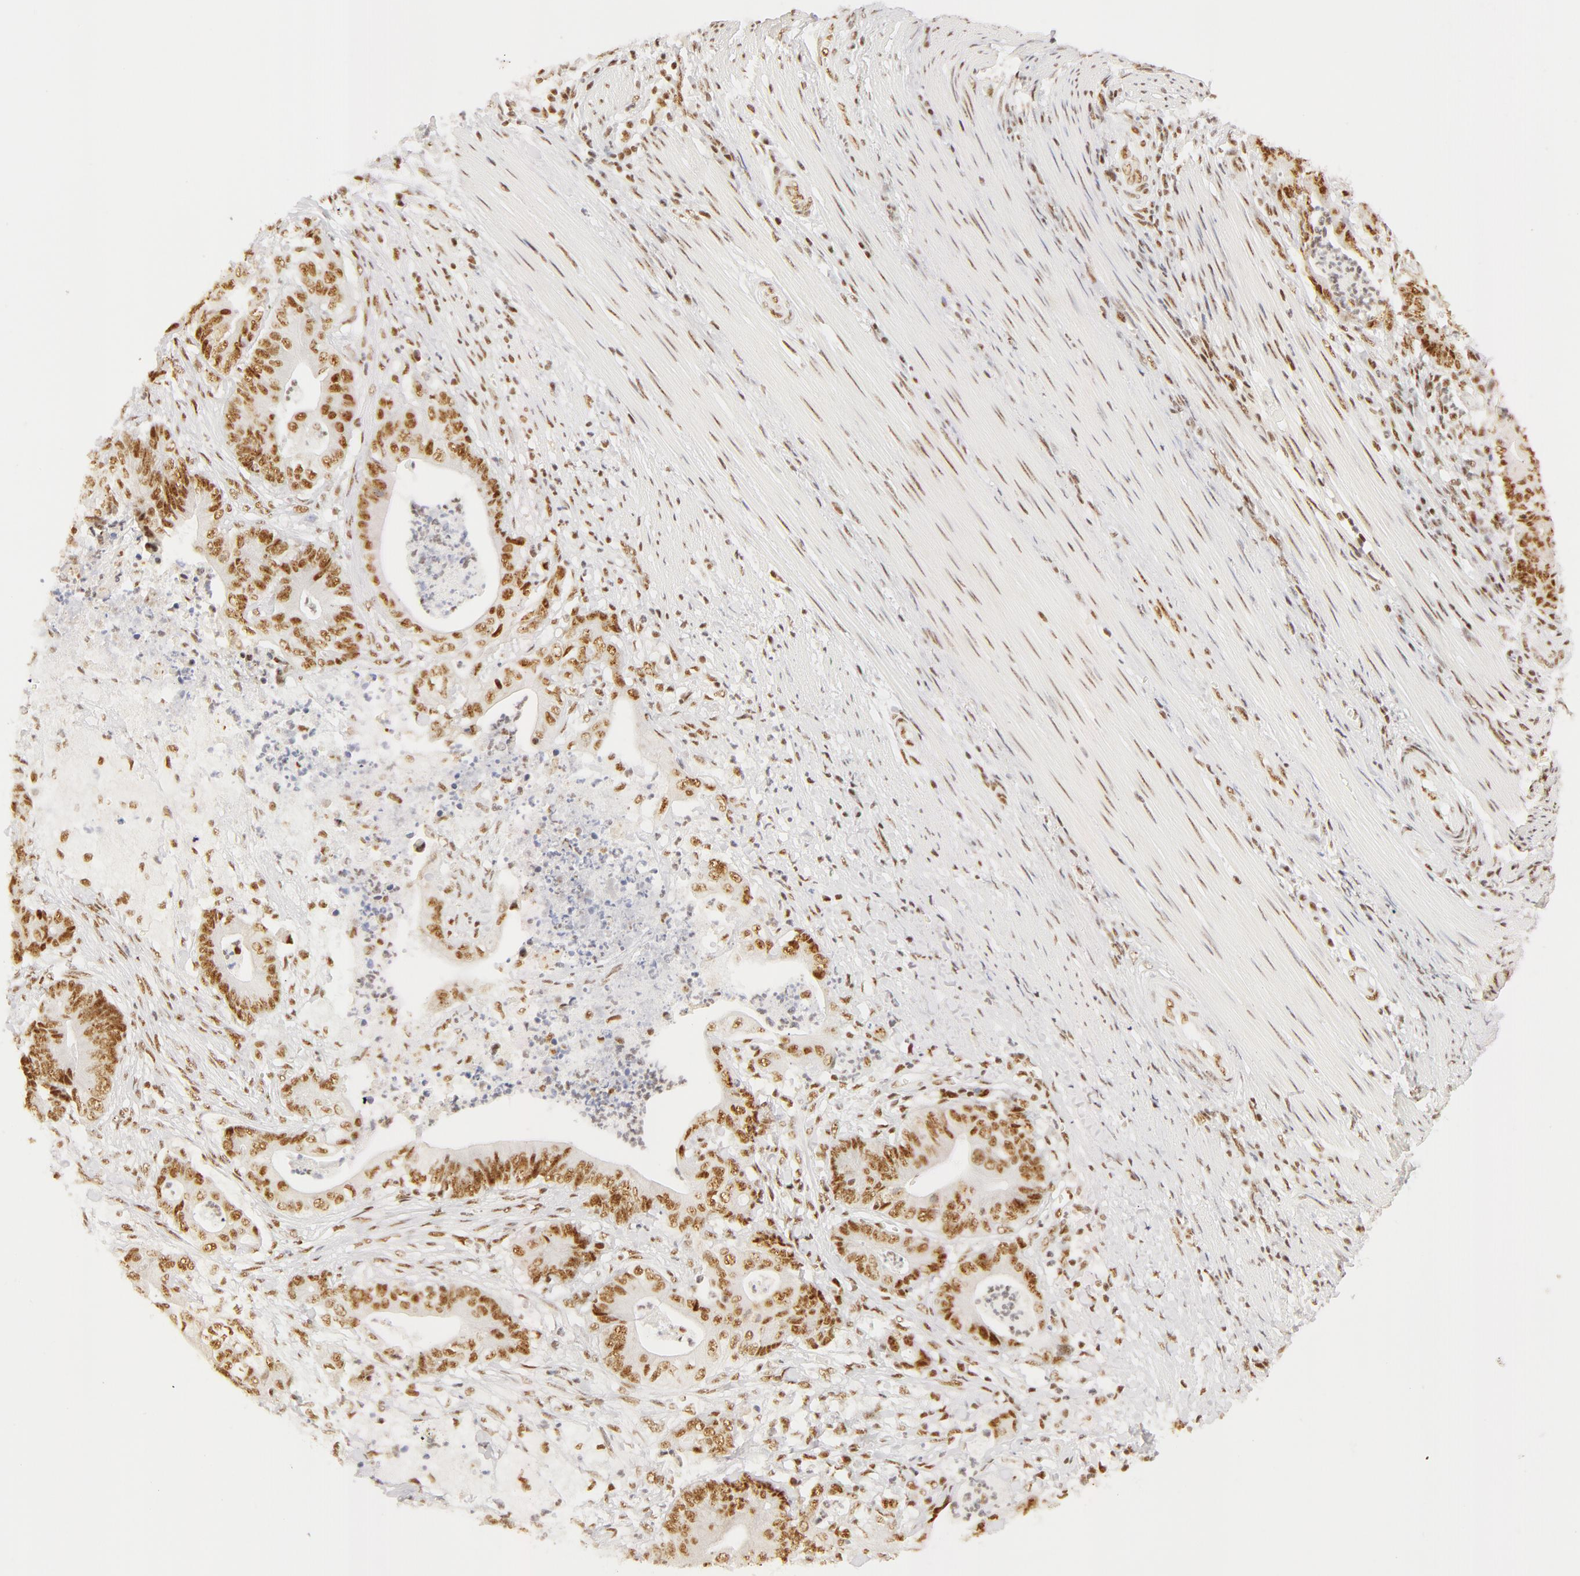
{"staining": {"intensity": "moderate", "quantity": ">75%", "location": "nuclear"}, "tissue": "stomach cancer", "cell_type": "Tumor cells", "image_type": "cancer", "snomed": [{"axis": "morphology", "description": "Adenocarcinoma, NOS"}, {"axis": "topography", "description": "Stomach, lower"}], "caption": "The image displays a brown stain indicating the presence of a protein in the nuclear of tumor cells in stomach adenocarcinoma. The staining was performed using DAB (3,3'-diaminobenzidine) to visualize the protein expression in brown, while the nuclei were stained in blue with hematoxylin (Magnification: 20x).", "gene": "RBM39", "patient": {"sex": "female", "age": 86}}